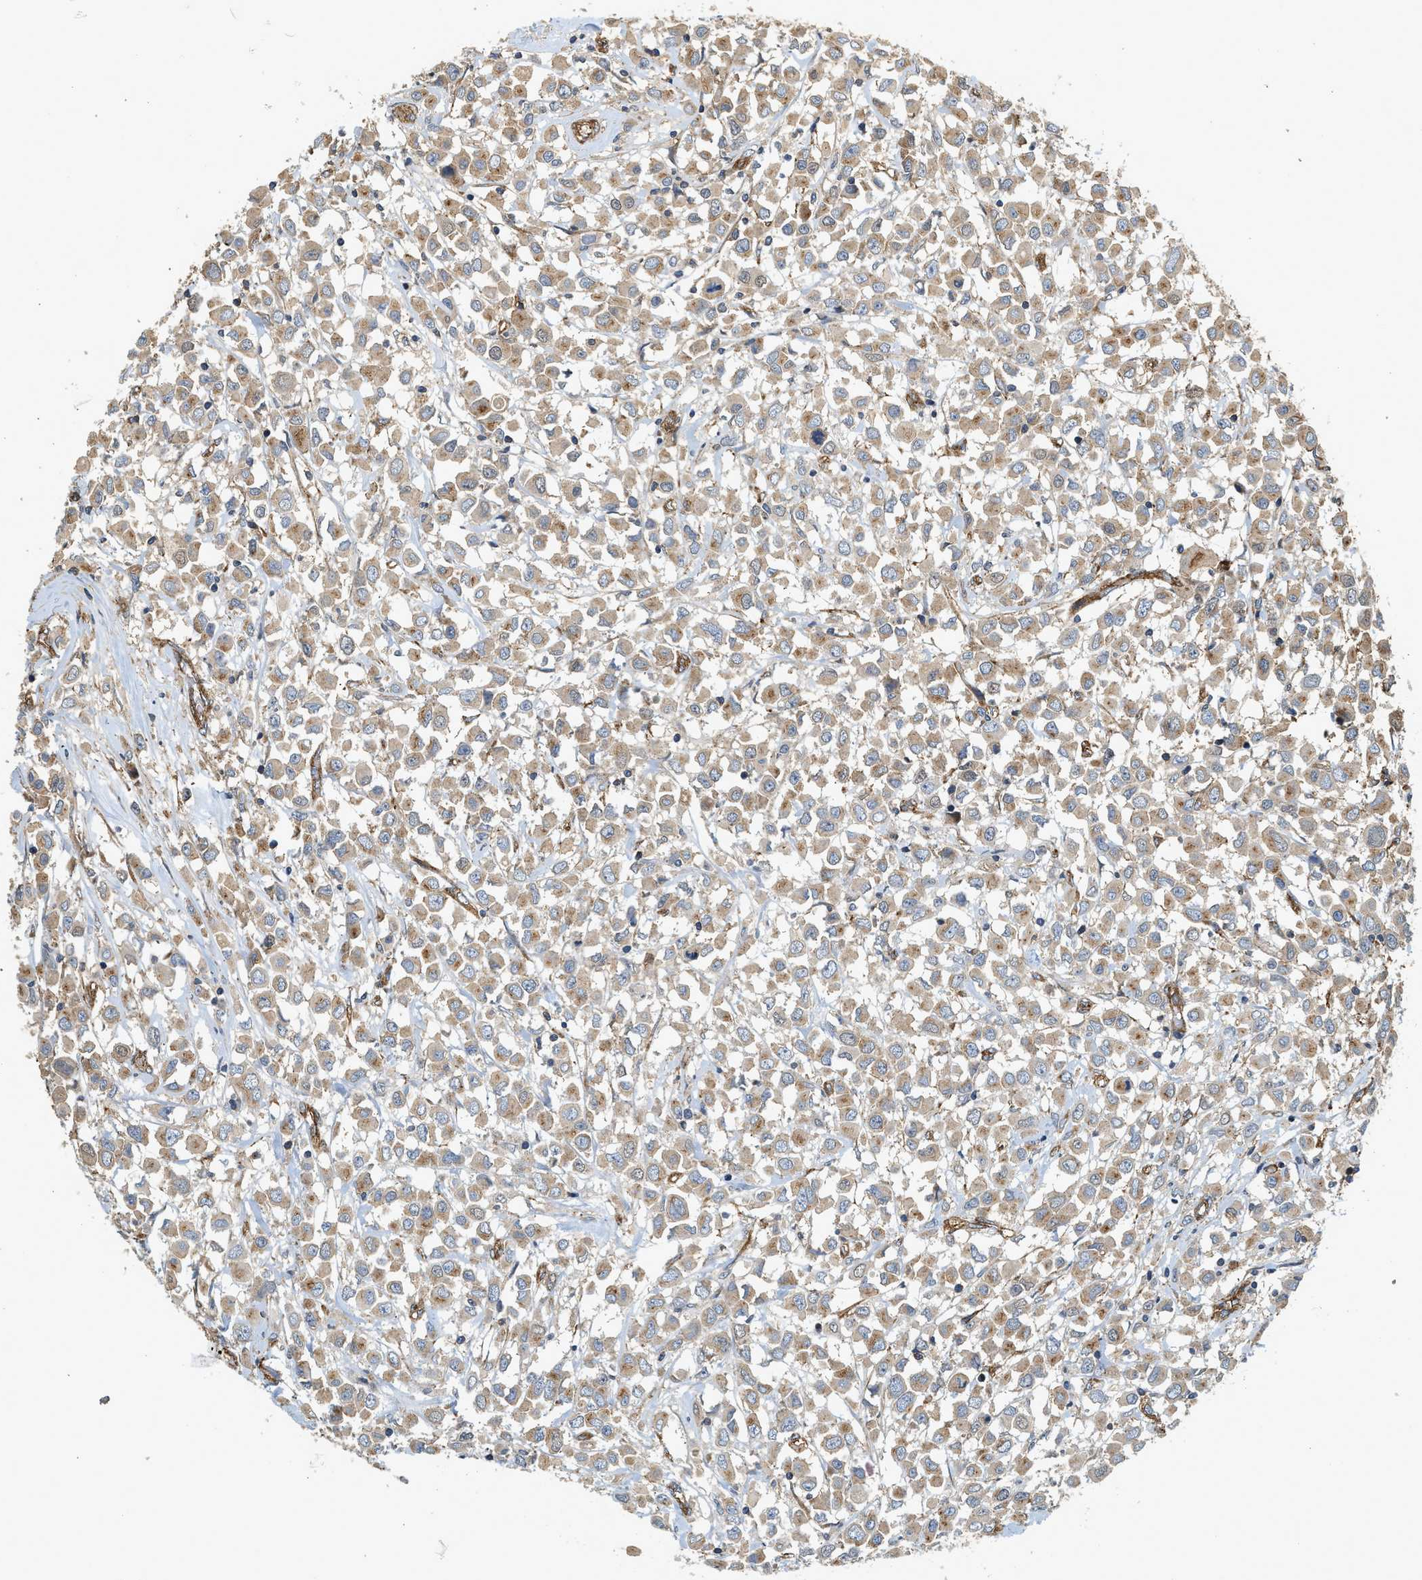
{"staining": {"intensity": "weak", "quantity": ">75%", "location": "cytoplasmic/membranous"}, "tissue": "breast cancer", "cell_type": "Tumor cells", "image_type": "cancer", "snomed": [{"axis": "morphology", "description": "Duct carcinoma"}, {"axis": "topography", "description": "Breast"}], "caption": "Weak cytoplasmic/membranous staining is seen in about >75% of tumor cells in breast cancer.", "gene": "HIP1", "patient": {"sex": "female", "age": 61}}